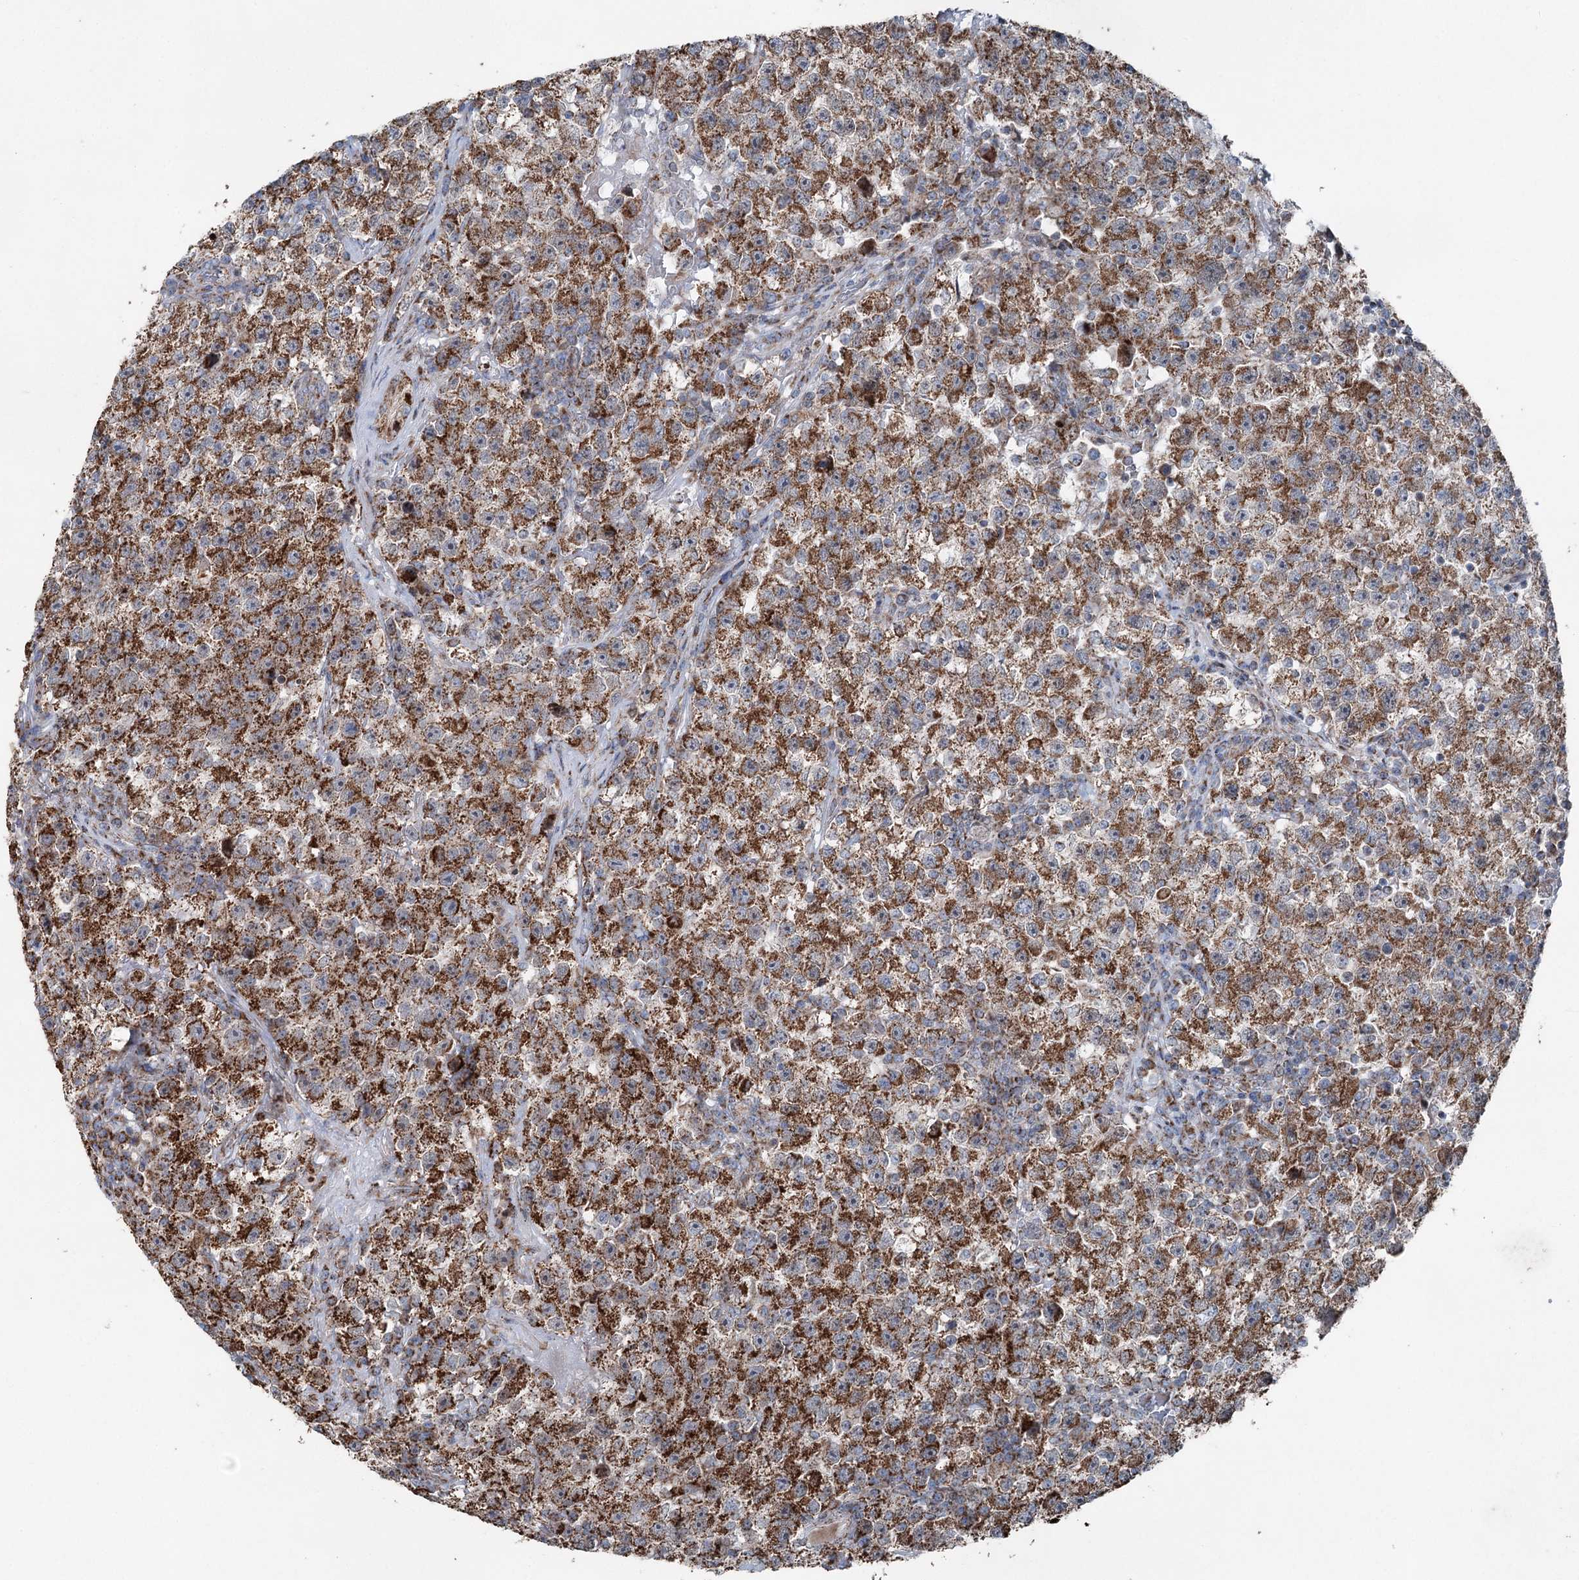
{"staining": {"intensity": "strong", "quantity": ">75%", "location": "cytoplasmic/membranous"}, "tissue": "testis cancer", "cell_type": "Tumor cells", "image_type": "cancer", "snomed": [{"axis": "morphology", "description": "Seminoma, NOS"}, {"axis": "topography", "description": "Testis"}], "caption": "Testis seminoma was stained to show a protein in brown. There is high levels of strong cytoplasmic/membranous staining in approximately >75% of tumor cells.", "gene": "UCN3", "patient": {"sex": "male", "age": 22}}